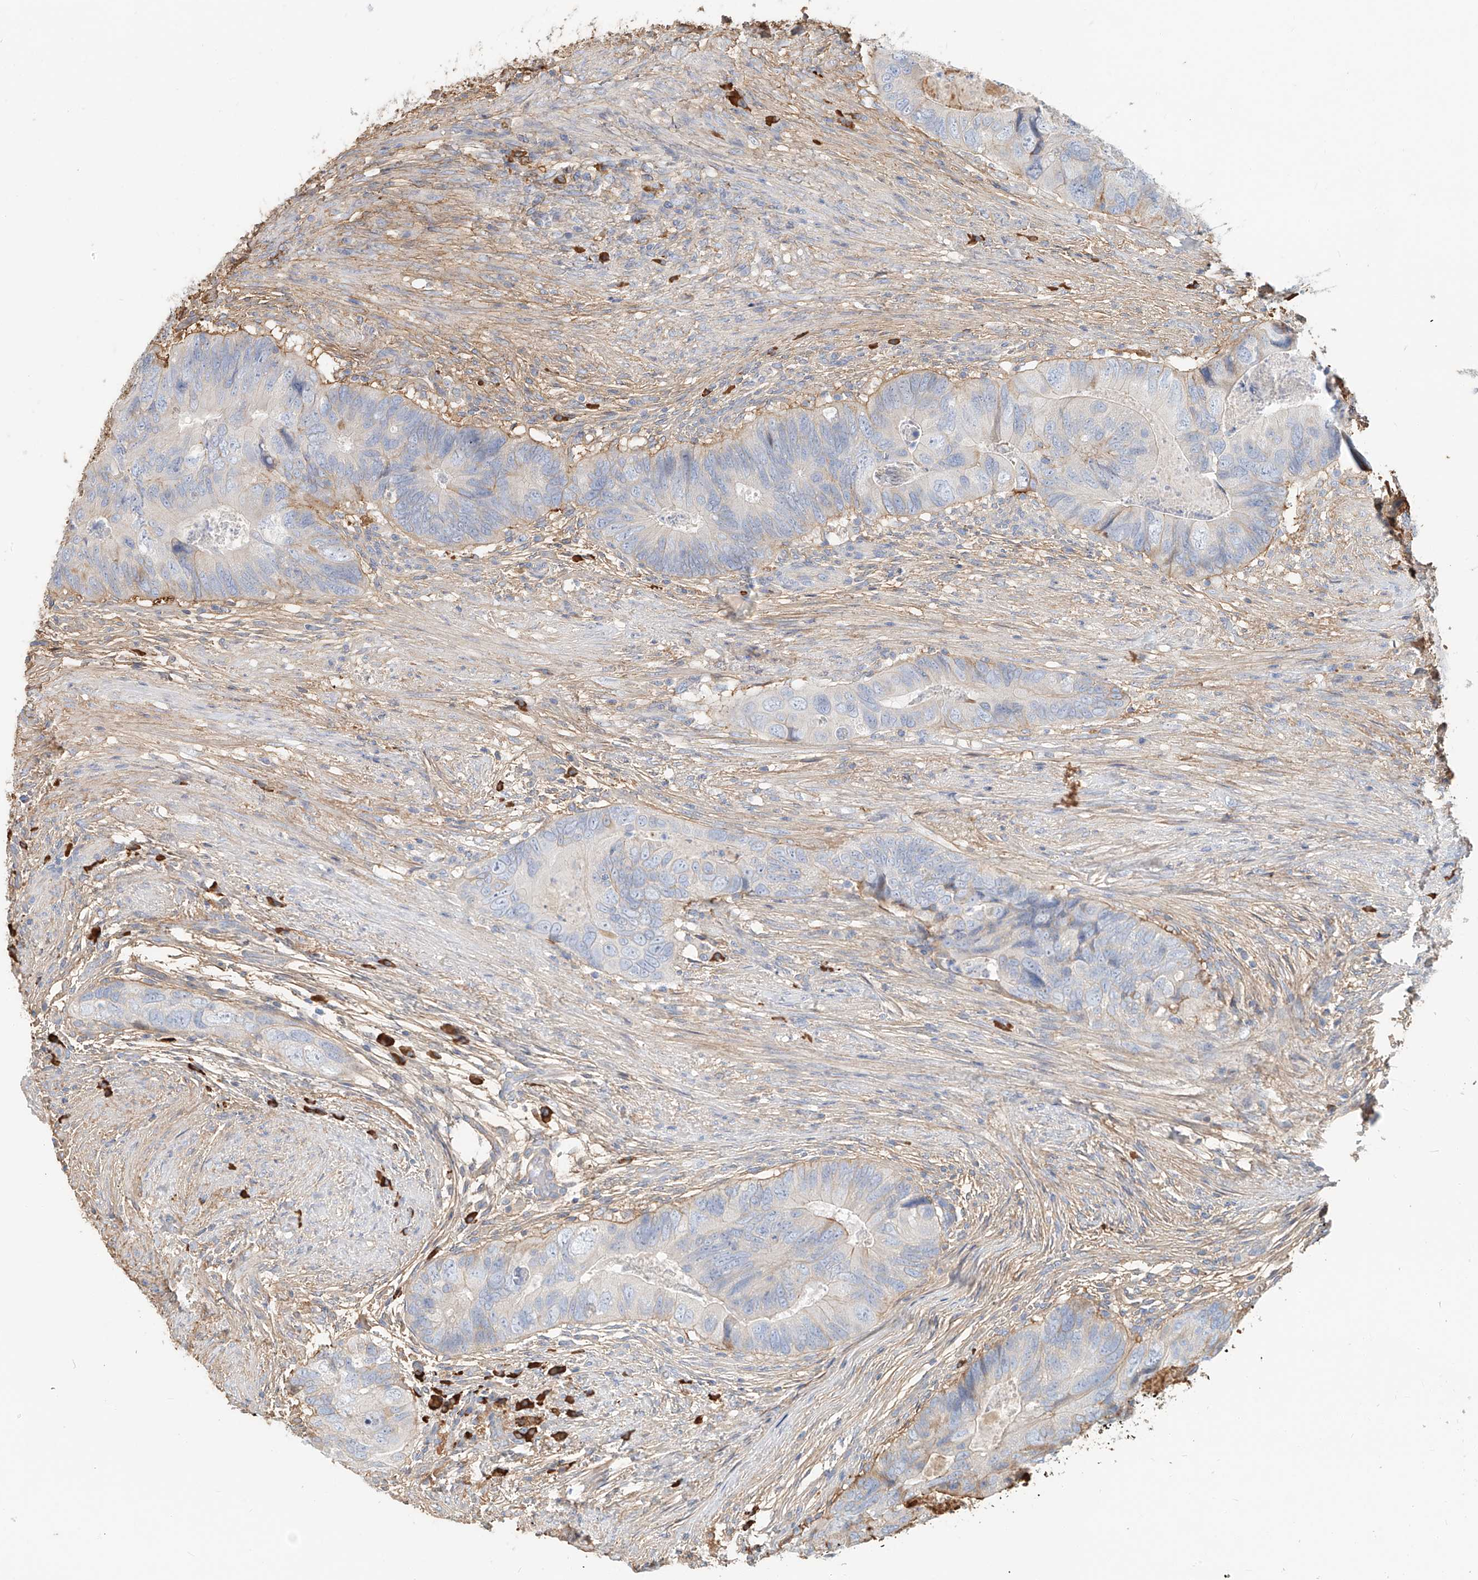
{"staining": {"intensity": "weak", "quantity": "<25%", "location": "cytoplasmic/membranous"}, "tissue": "colorectal cancer", "cell_type": "Tumor cells", "image_type": "cancer", "snomed": [{"axis": "morphology", "description": "Adenocarcinoma, NOS"}, {"axis": "topography", "description": "Rectum"}], "caption": "Tumor cells show no significant expression in colorectal adenocarcinoma. (Stains: DAB immunohistochemistry with hematoxylin counter stain, Microscopy: brightfield microscopy at high magnification).", "gene": "ZFP30", "patient": {"sex": "male", "age": 63}}